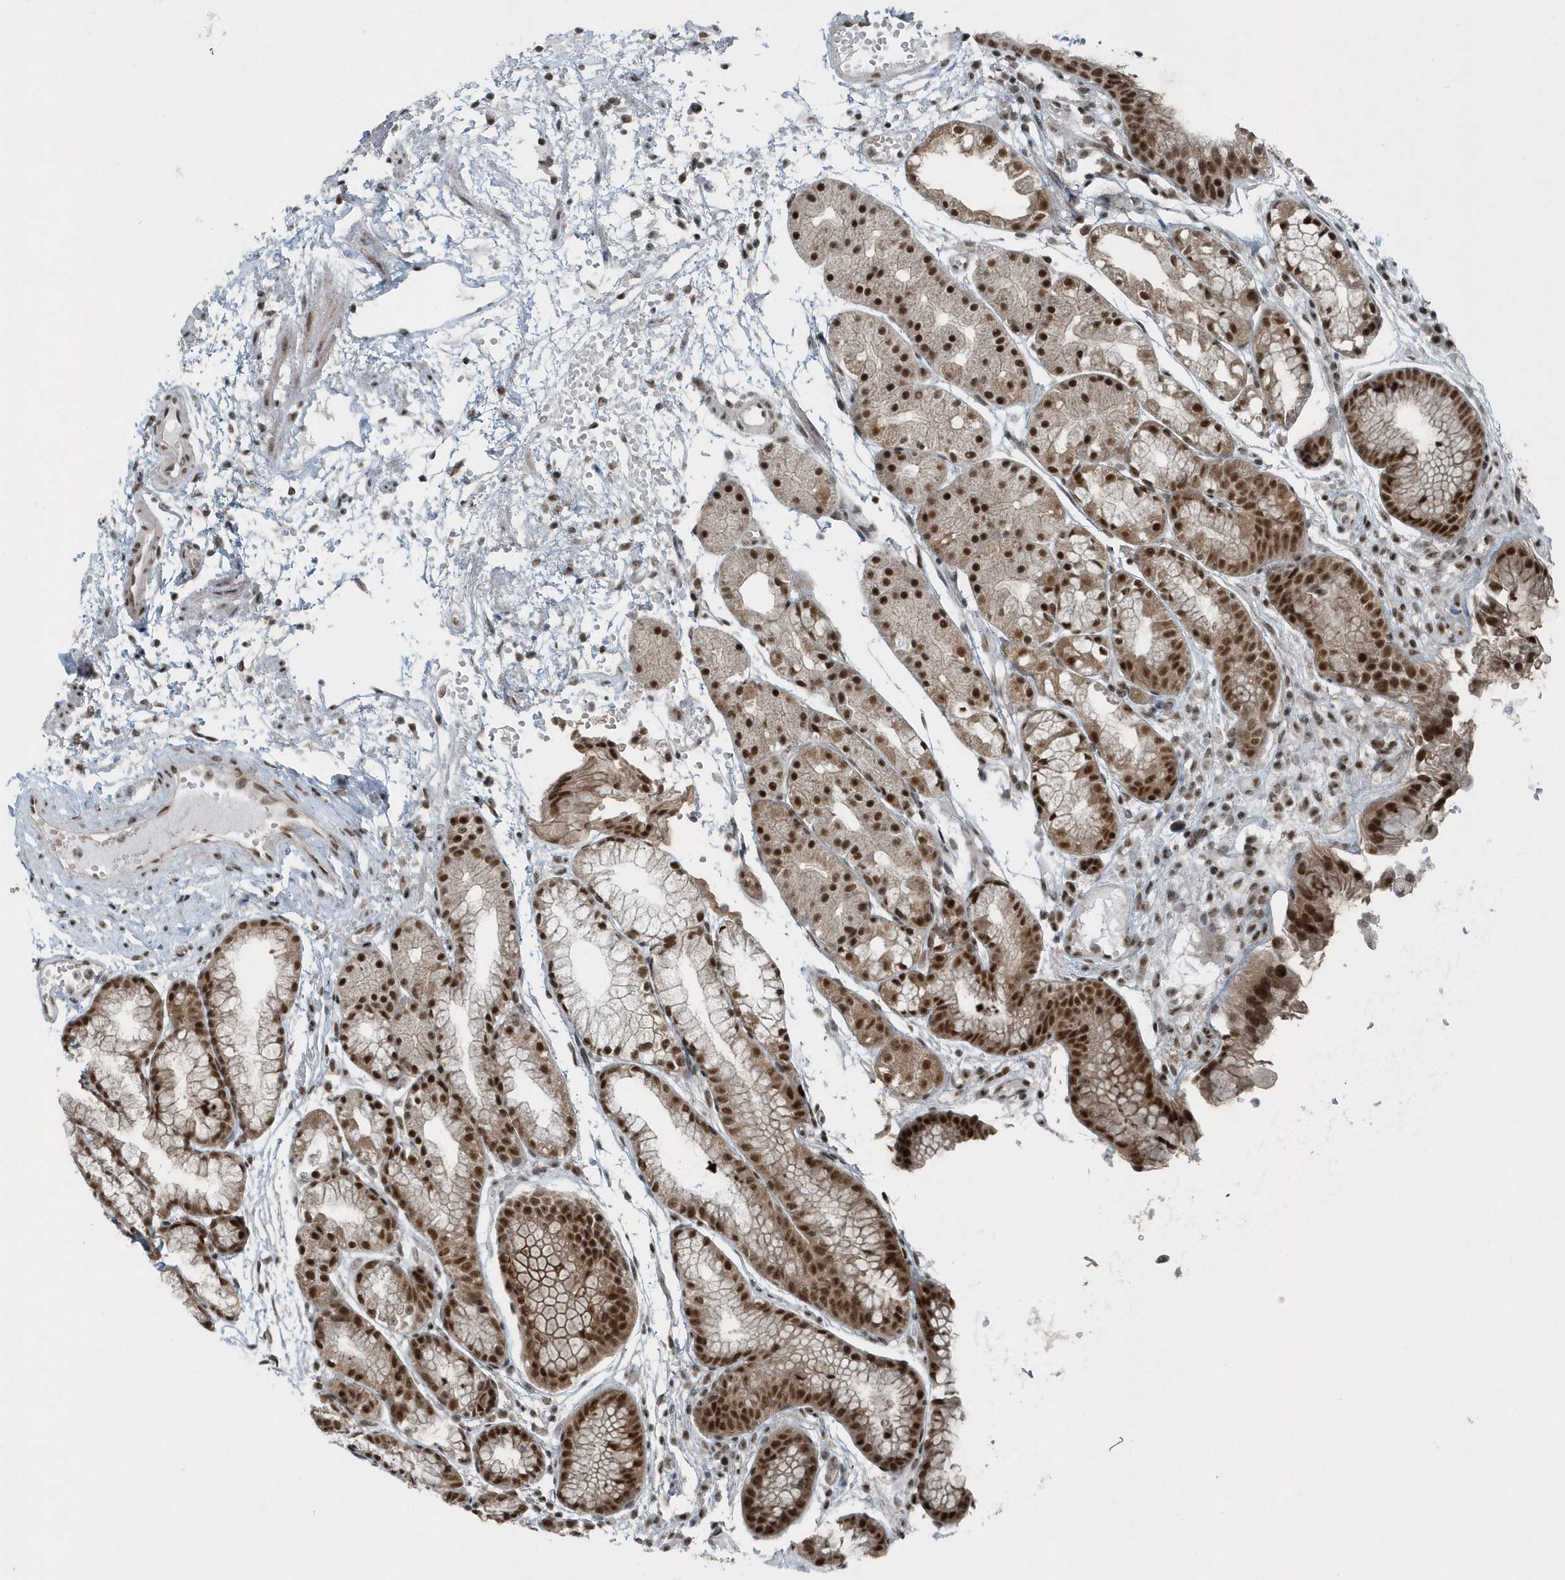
{"staining": {"intensity": "strong", "quantity": ">75%", "location": "cytoplasmic/membranous,nuclear"}, "tissue": "stomach", "cell_type": "Glandular cells", "image_type": "normal", "snomed": [{"axis": "morphology", "description": "Normal tissue, NOS"}, {"axis": "topography", "description": "Stomach, upper"}], "caption": "Immunohistochemistry (DAB) staining of normal human stomach shows strong cytoplasmic/membranous,nuclear protein positivity in about >75% of glandular cells.", "gene": "YTHDC1", "patient": {"sex": "male", "age": 72}}